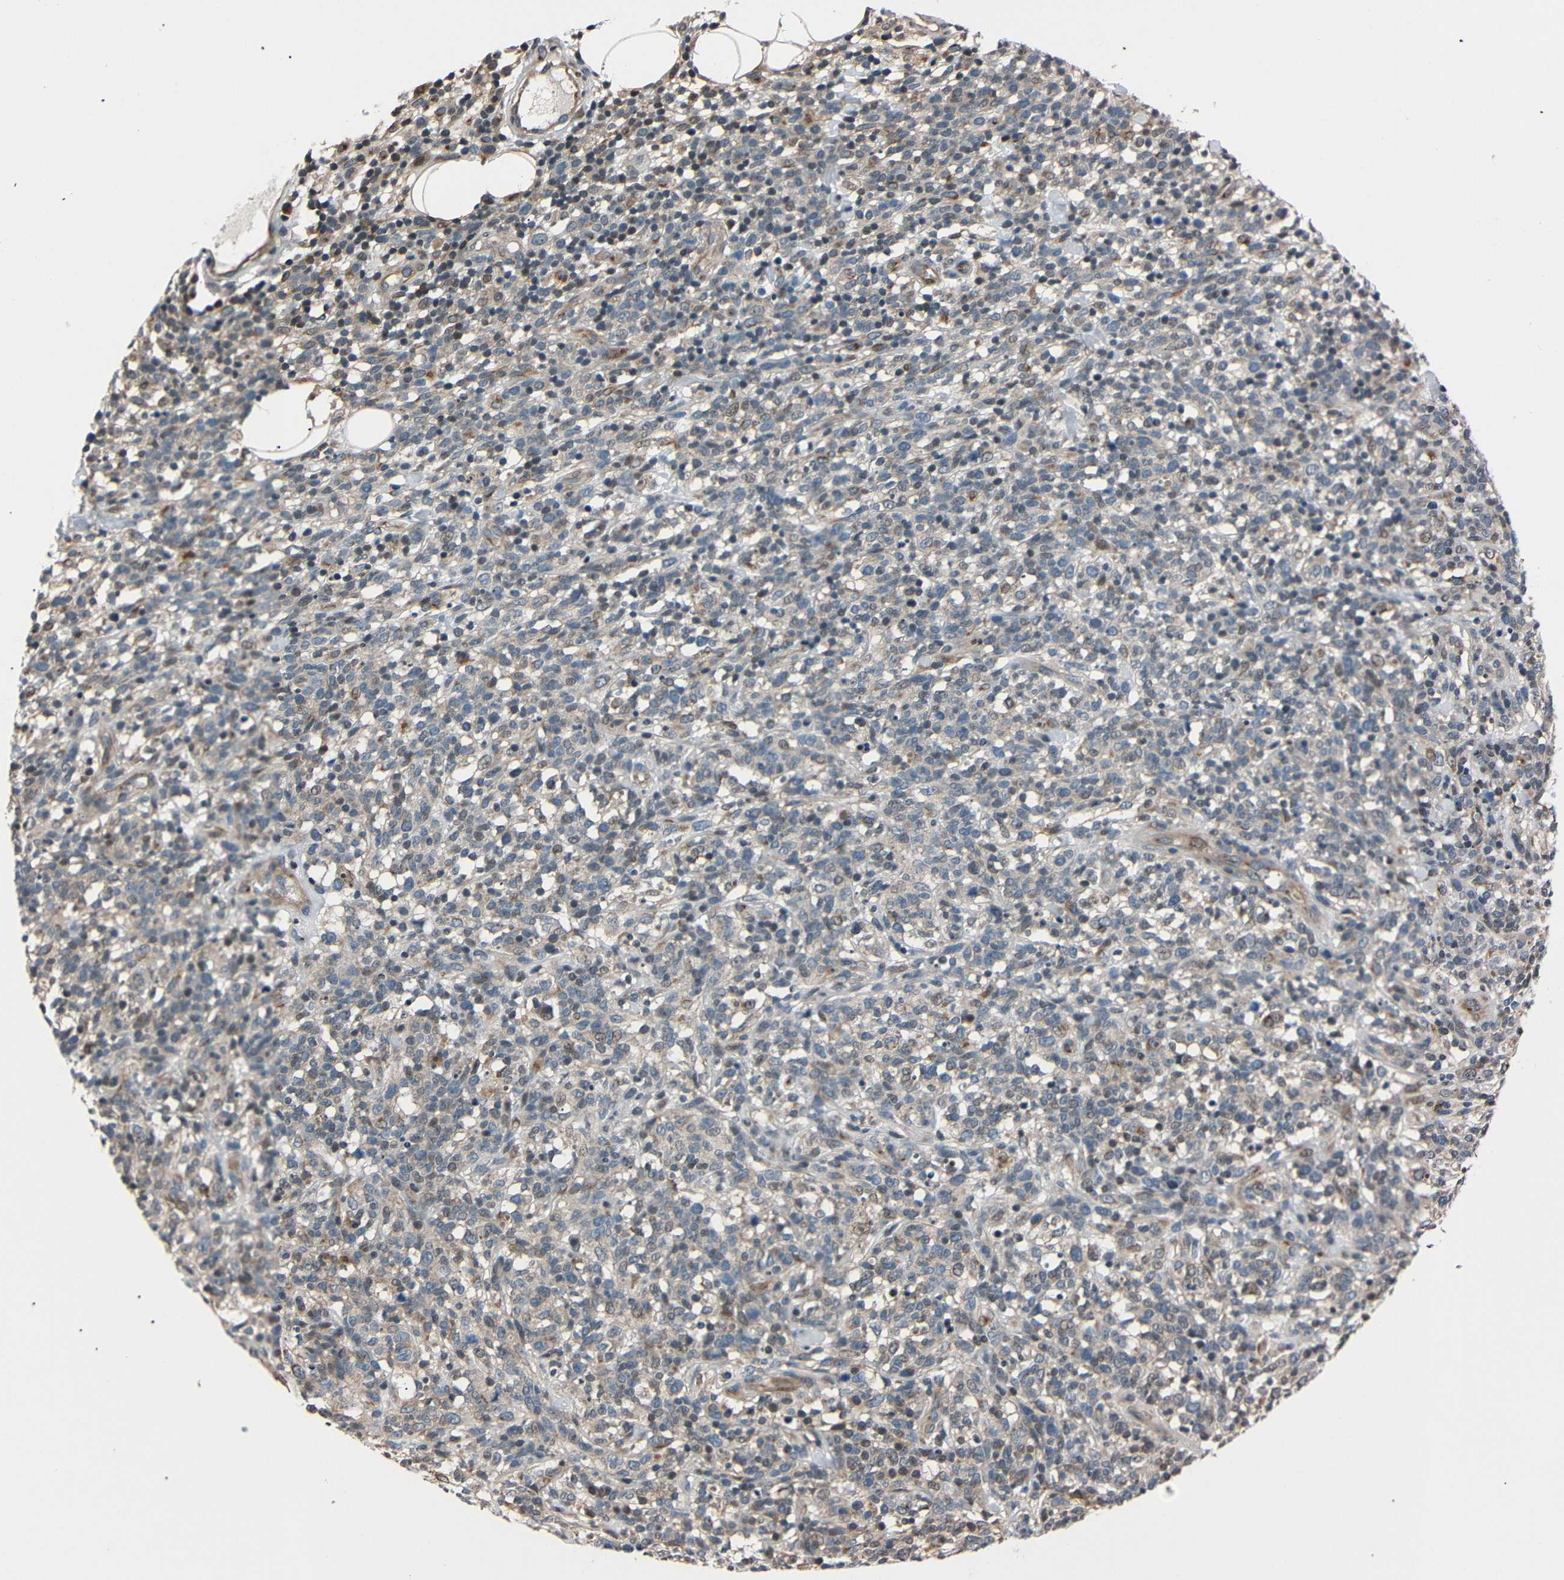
{"staining": {"intensity": "weak", "quantity": "<25%", "location": "cytoplasmic/membranous"}, "tissue": "lymphoma", "cell_type": "Tumor cells", "image_type": "cancer", "snomed": [{"axis": "morphology", "description": "Malignant lymphoma, non-Hodgkin's type, High grade"}, {"axis": "topography", "description": "Lymph node"}], "caption": "Tumor cells show no significant protein staining in high-grade malignant lymphoma, non-Hodgkin's type.", "gene": "AKAP9", "patient": {"sex": "female", "age": 73}}